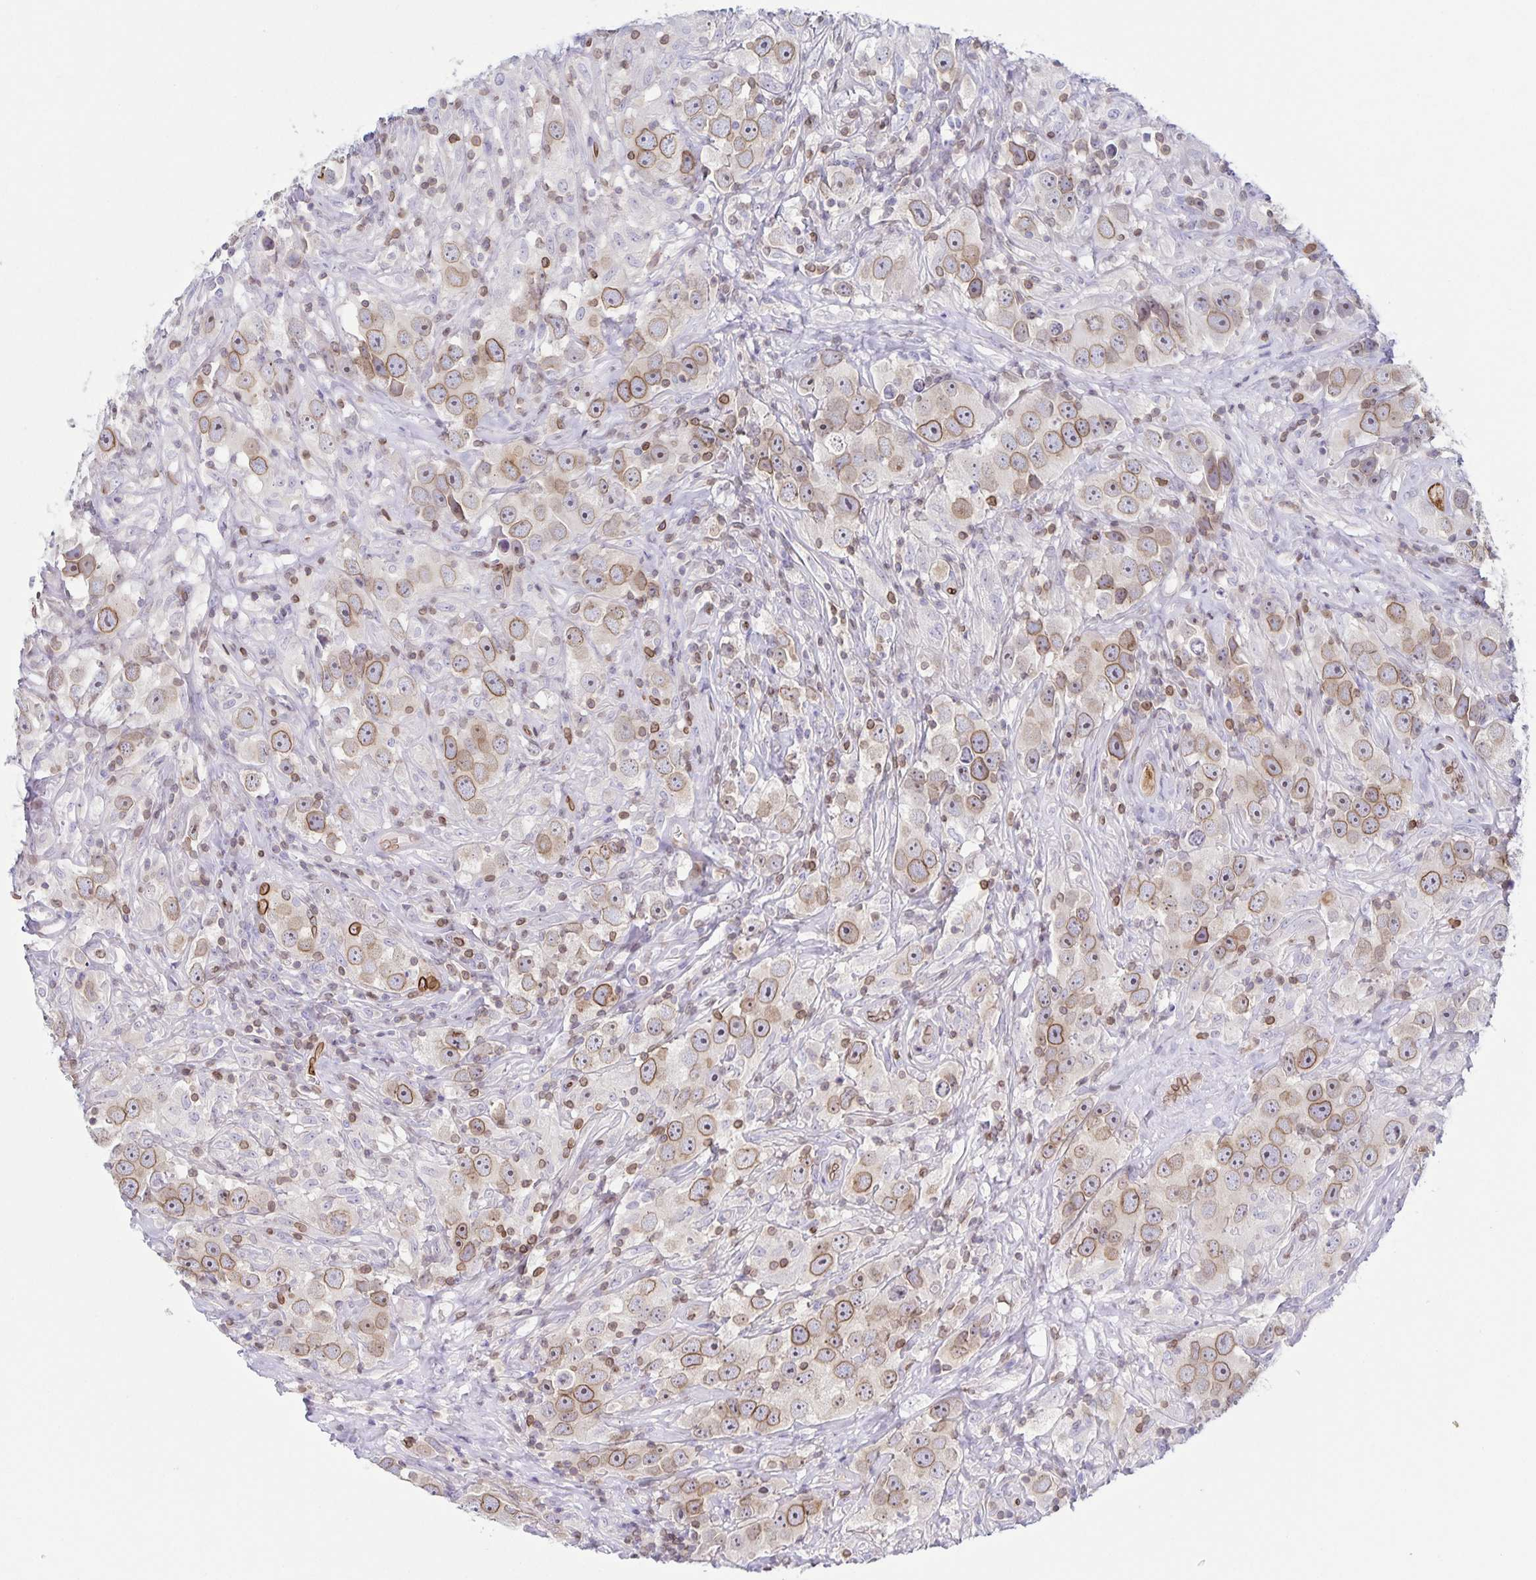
{"staining": {"intensity": "weak", "quantity": "25%-75%", "location": "cytoplasmic/membranous,nuclear"}, "tissue": "testis cancer", "cell_type": "Tumor cells", "image_type": "cancer", "snomed": [{"axis": "morphology", "description": "Seminoma, NOS"}, {"axis": "topography", "description": "Testis"}], "caption": "Tumor cells demonstrate low levels of weak cytoplasmic/membranous and nuclear positivity in approximately 25%-75% of cells in seminoma (testis).", "gene": "SYNE2", "patient": {"sex": "male", "age": 49}}